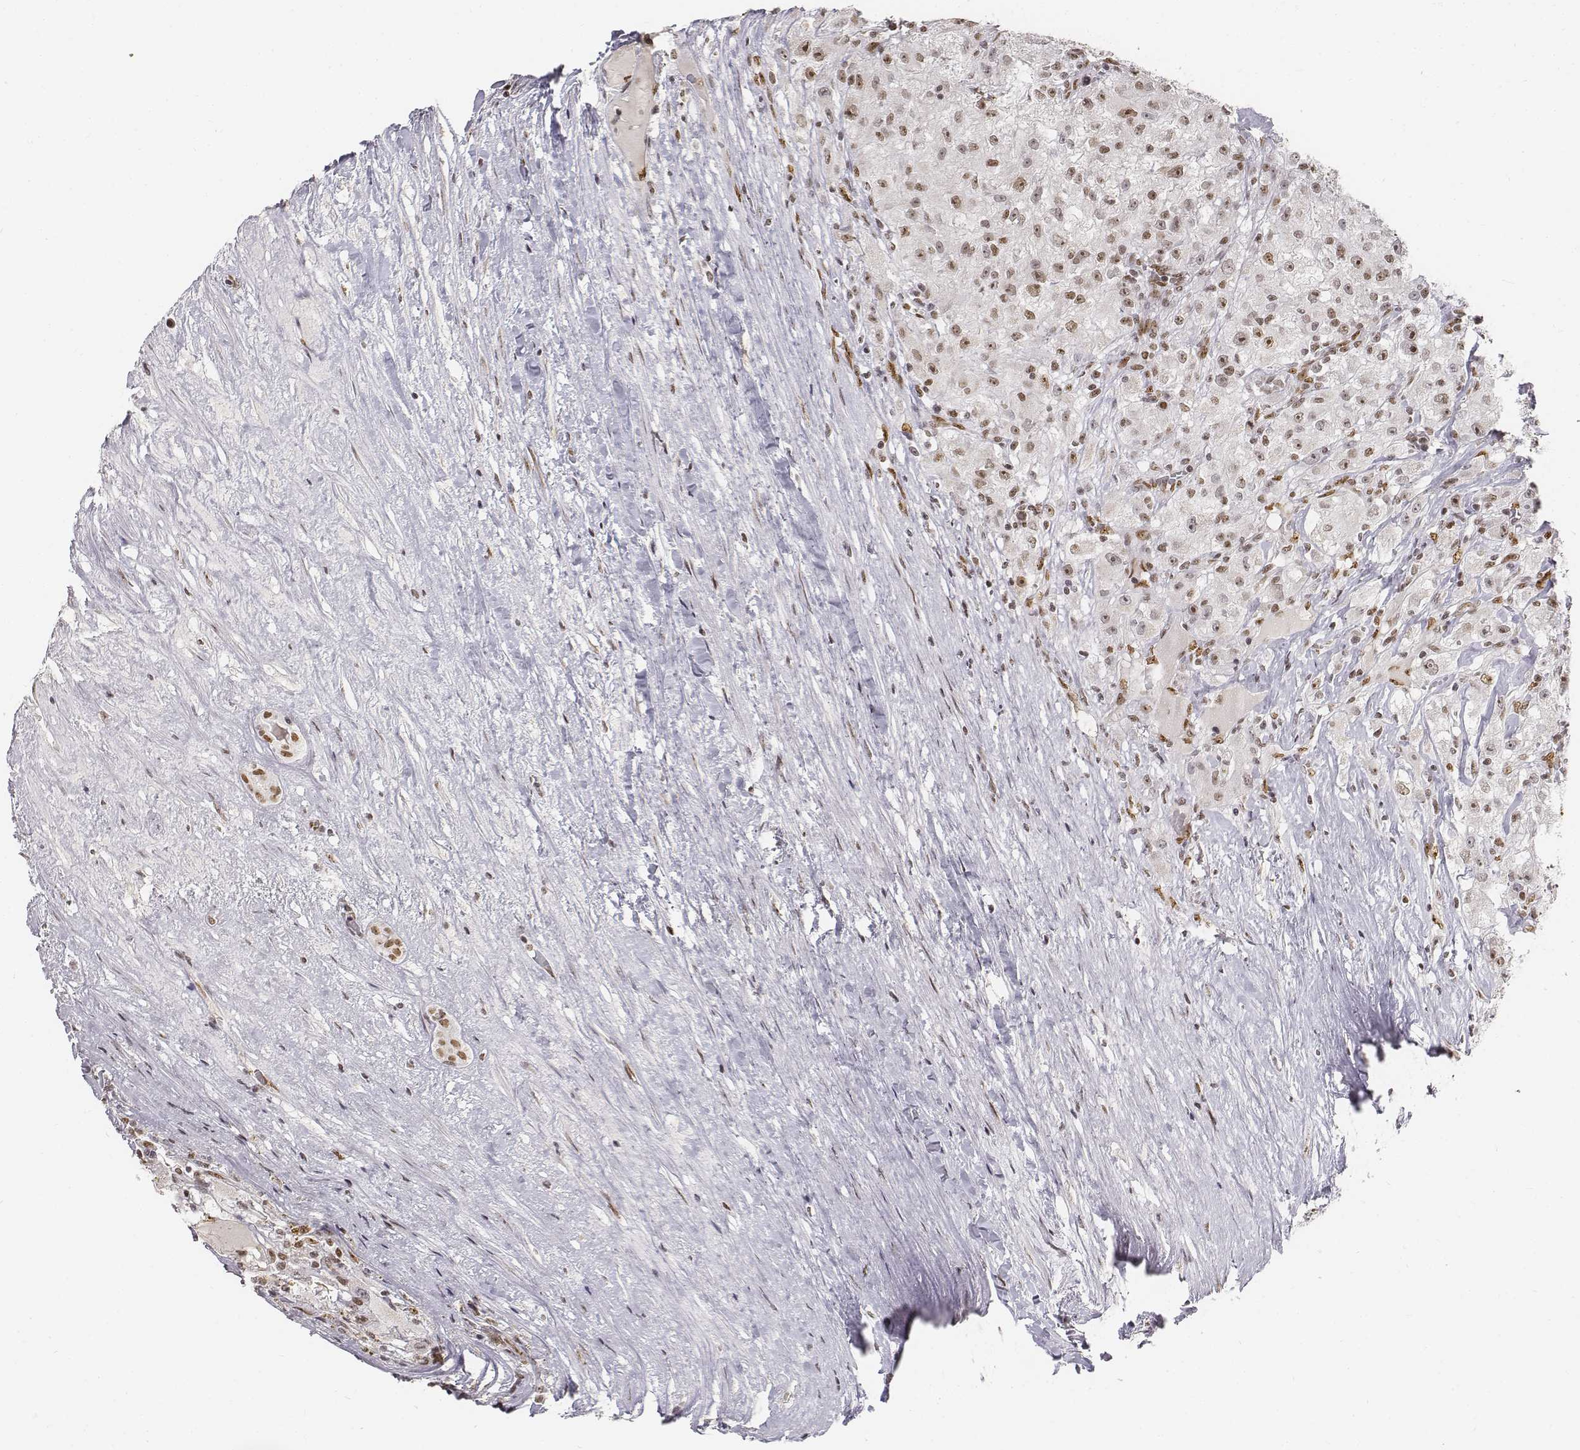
{"staining": {"intensity": "negative", "quantity": "none", "location": "none"}, "tissue": "renal cancer", "cell_type": "Tumor cells", "image_type": "cancer", "snomed": [{"axis": "morphology", "description": "Adenocarcinoma, NOS"}, {"axis": "topography", "description": "Kidney"}], "caption": "Tumor cells are negative for brown protein staining in renal cancer.", "gene": "PHF6", "patient": {"sex": "female", "age": 67}}